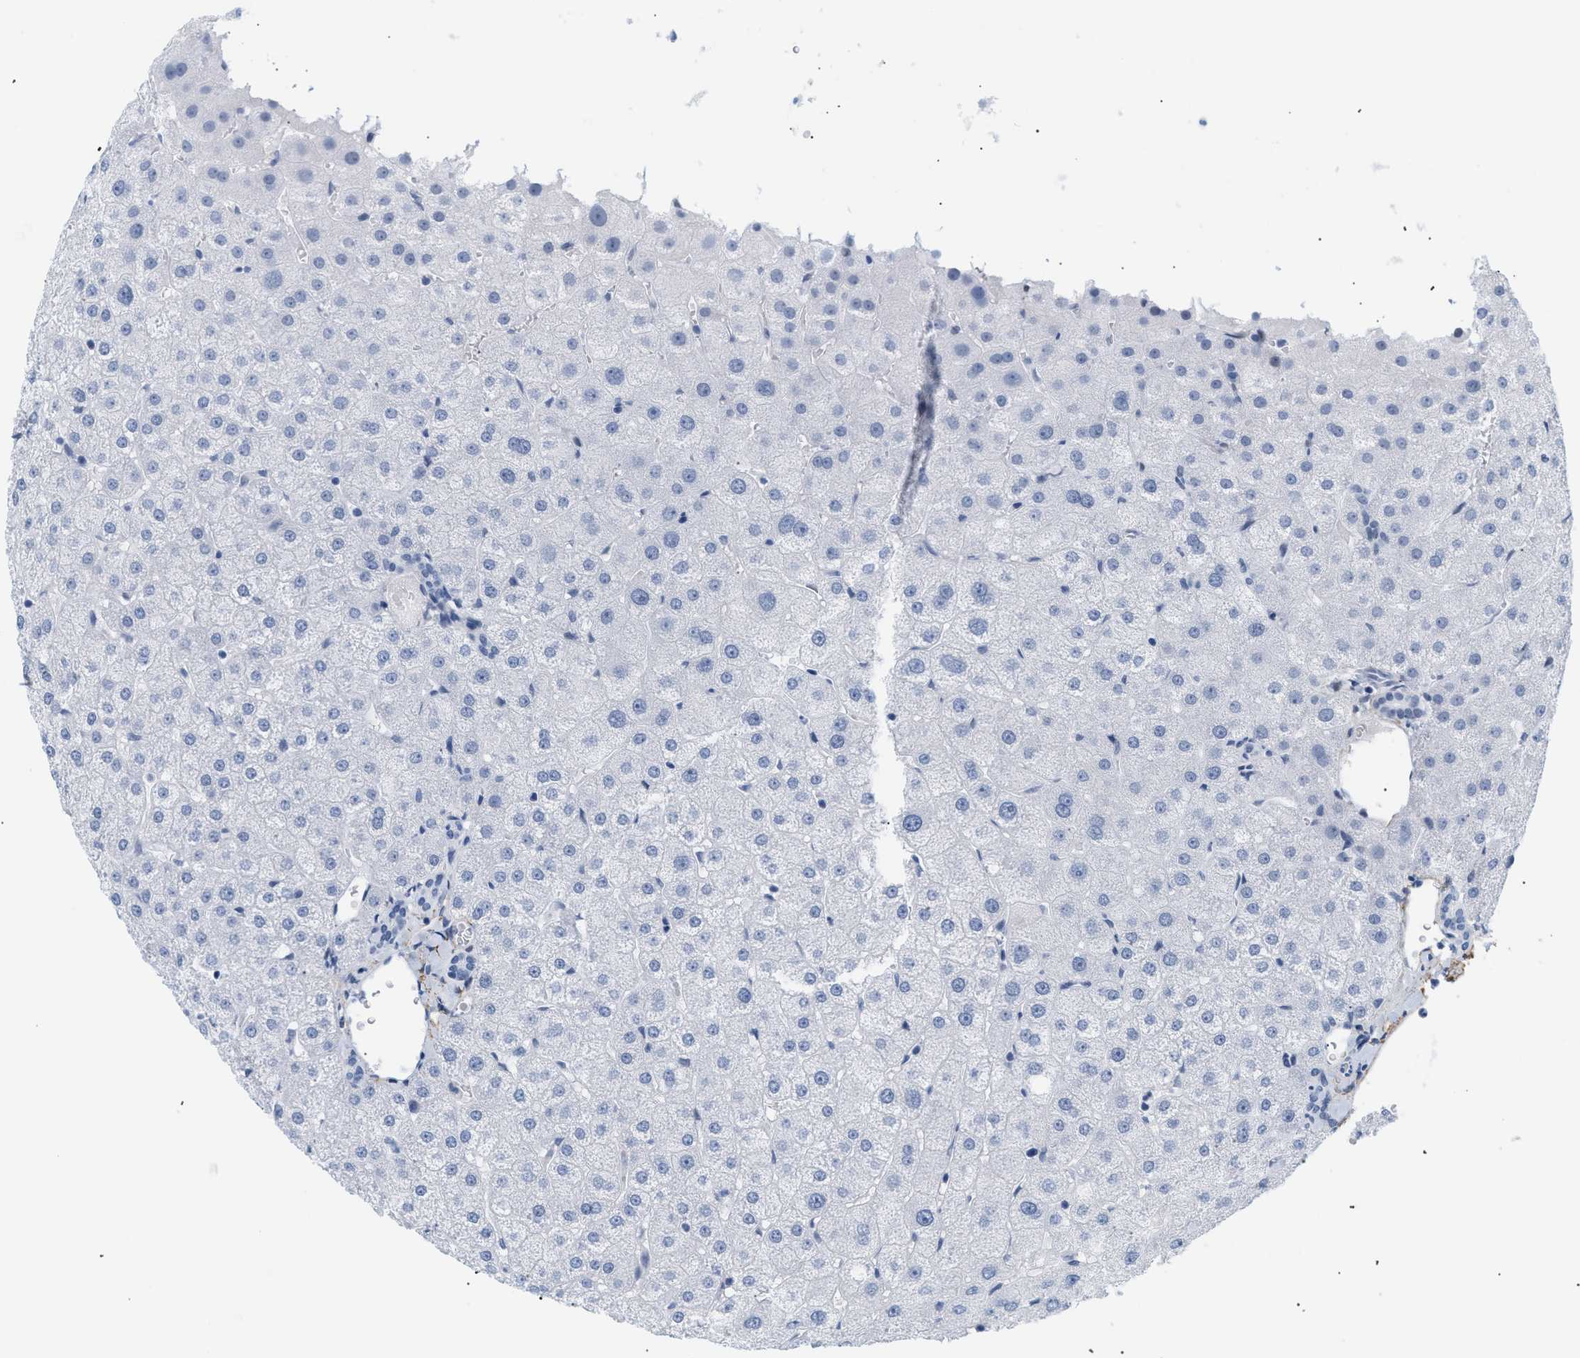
{"staining": {"intensity": "negative", "quantity": "none", "location": "none"}, "tissue": "liver", "cell_type": "Cholangiocytes", "image_type": "normal", "snomed": [{"axis": "morphology", "description": "Normal tissue, NOS"}, {"axis": "topography", "description": "Liver"}], "caption": "Immunohistochemical staining of unremarkable liver demonstrates no significant expression in cholangiocytes.", "gene": "ELN", "patient": {"sex": "male", "age": 73}}